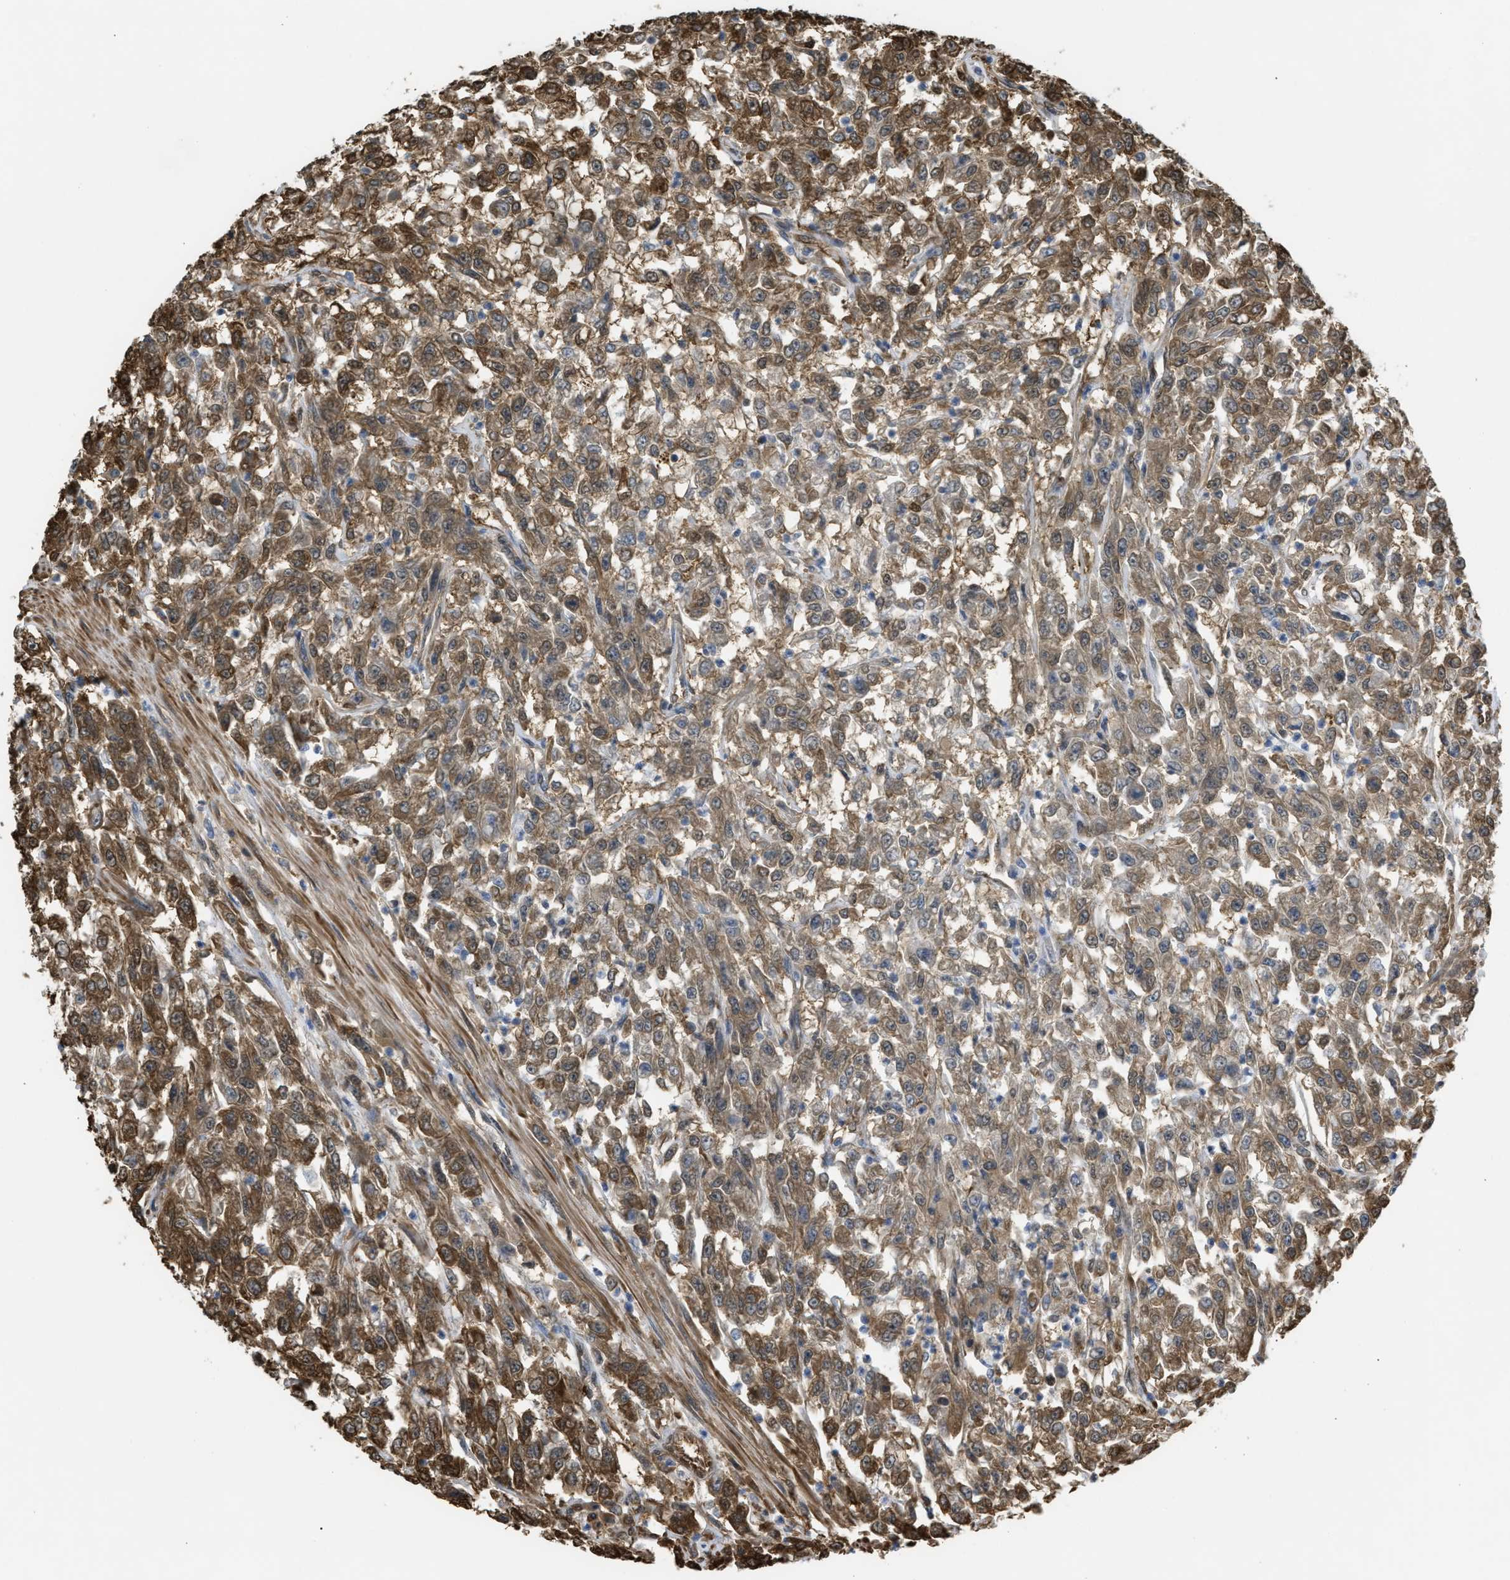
{"staining": {"intensity": "moderate", "quantity": ">75%", "location": "cytoplasmic/membranous"}, "tissue": "urothelial cancer", "cell_type": "Tumor cells", "image_type": "cancer", "snomed": [{"axis": "morphology", "description": "Urothelial carcinoma, High grade"}, {"axis": "topography", "description": "Urinary bladder"}], "caption": "Urothelial carcinoma (high-grade) stained with a protein marker exhibits moderate staining in tumor cells.", "gene": "BAG3", "patient": {"sex": "male", "age": 46}}